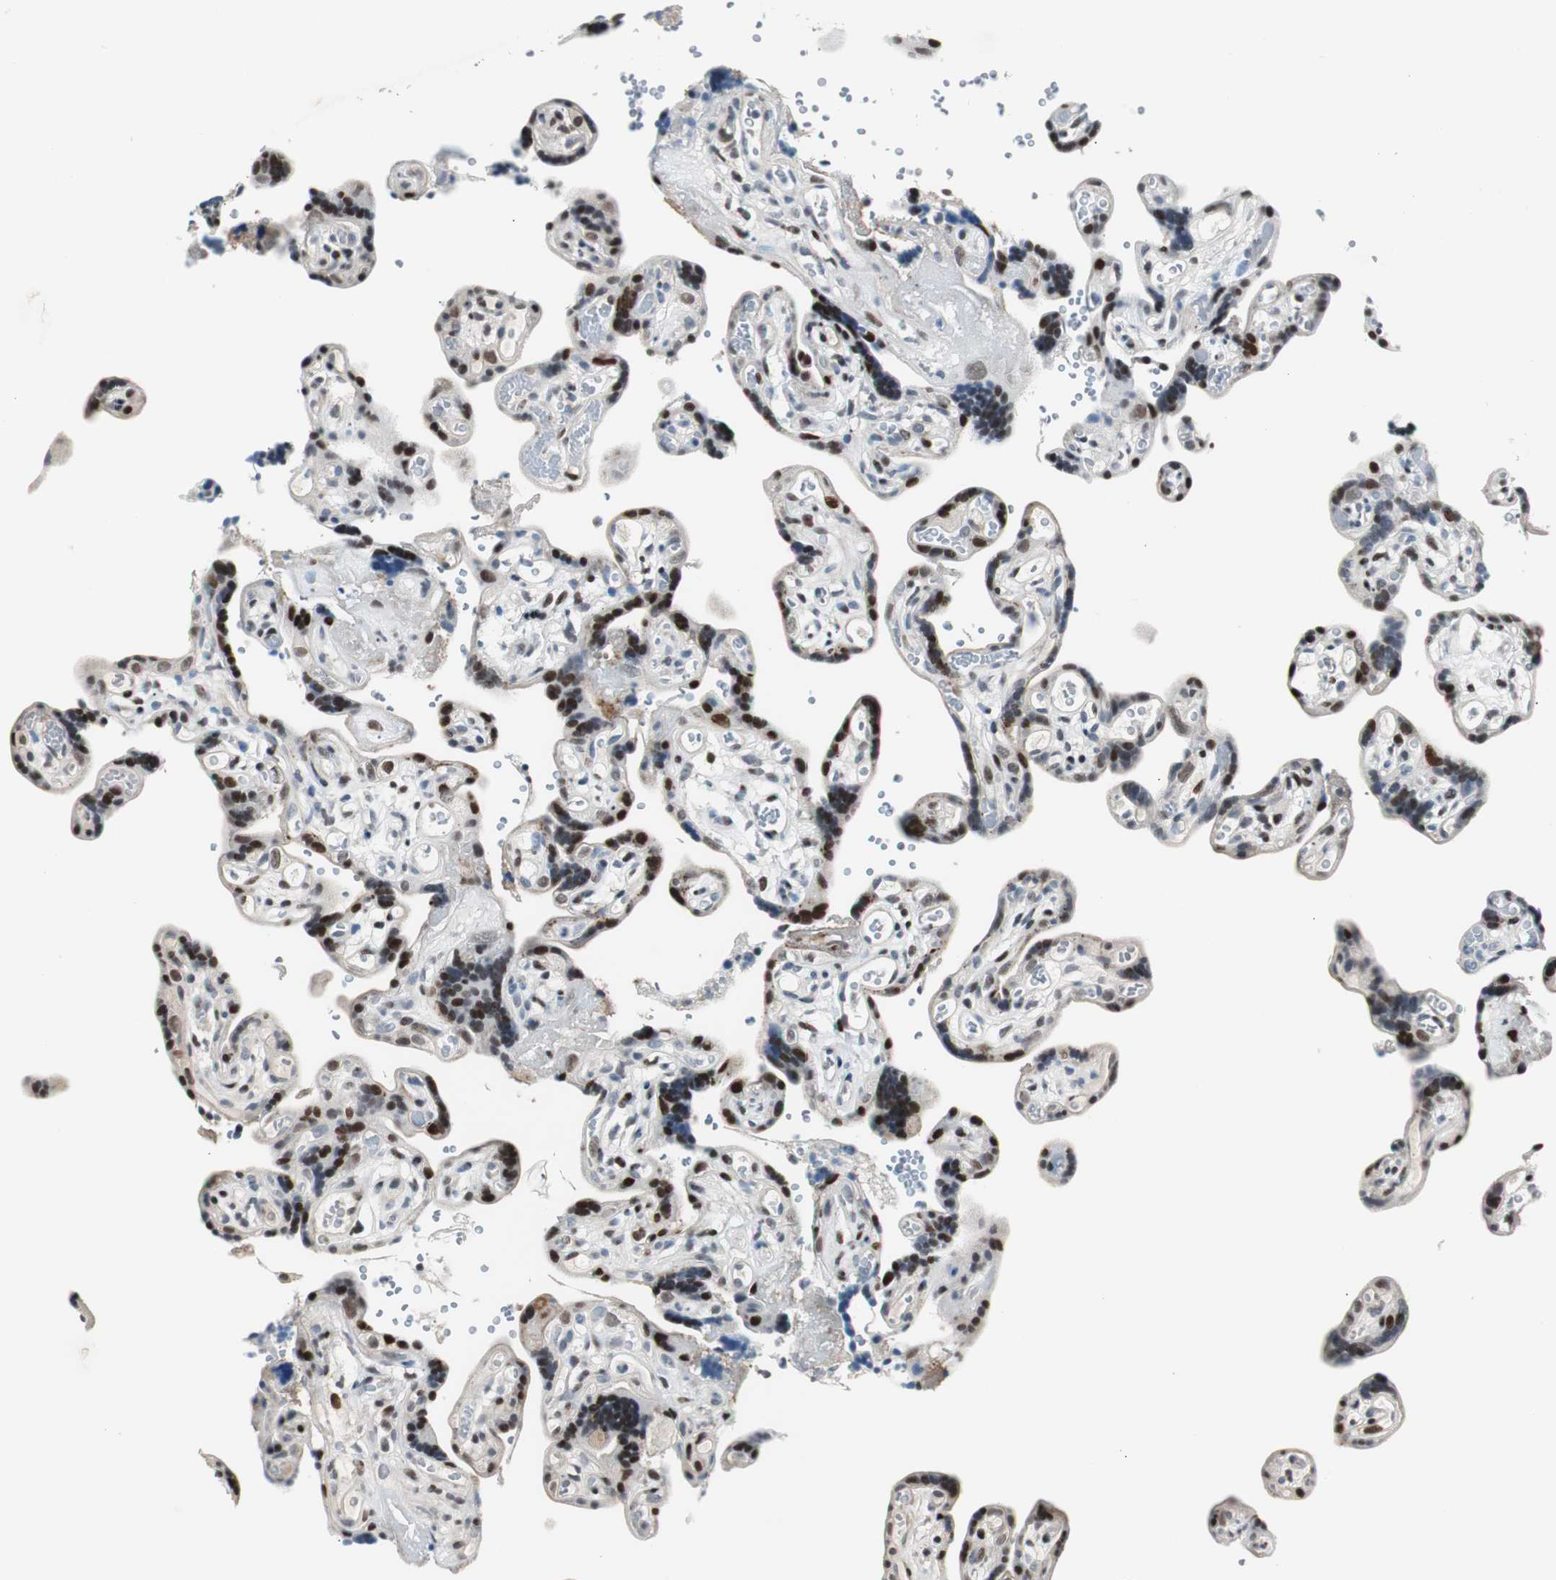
{"staining": {"intensity": "moderate", "quantity": "<25%", "location": "nuclear"}, "tissue": "placenta", "cell_type": "Decidual cells", "image_type": "normal", "snomed": [{"axis": "morphology", "description": "Normal tissue, NOS"}, {"axis": "topography", "description": "Placenta"}], "caption": "High-power microscopy captured an immunohistochemistry image of benign placenta, revealing moderate nuclear staining in about <25% of decidual cells. (DAB (3,3'-diaminobenzidine) IHC, brown staining for protein, blue staining for nuclei).", "gene": "RAD1", "patient": {"sex": "female", "age": 30}}